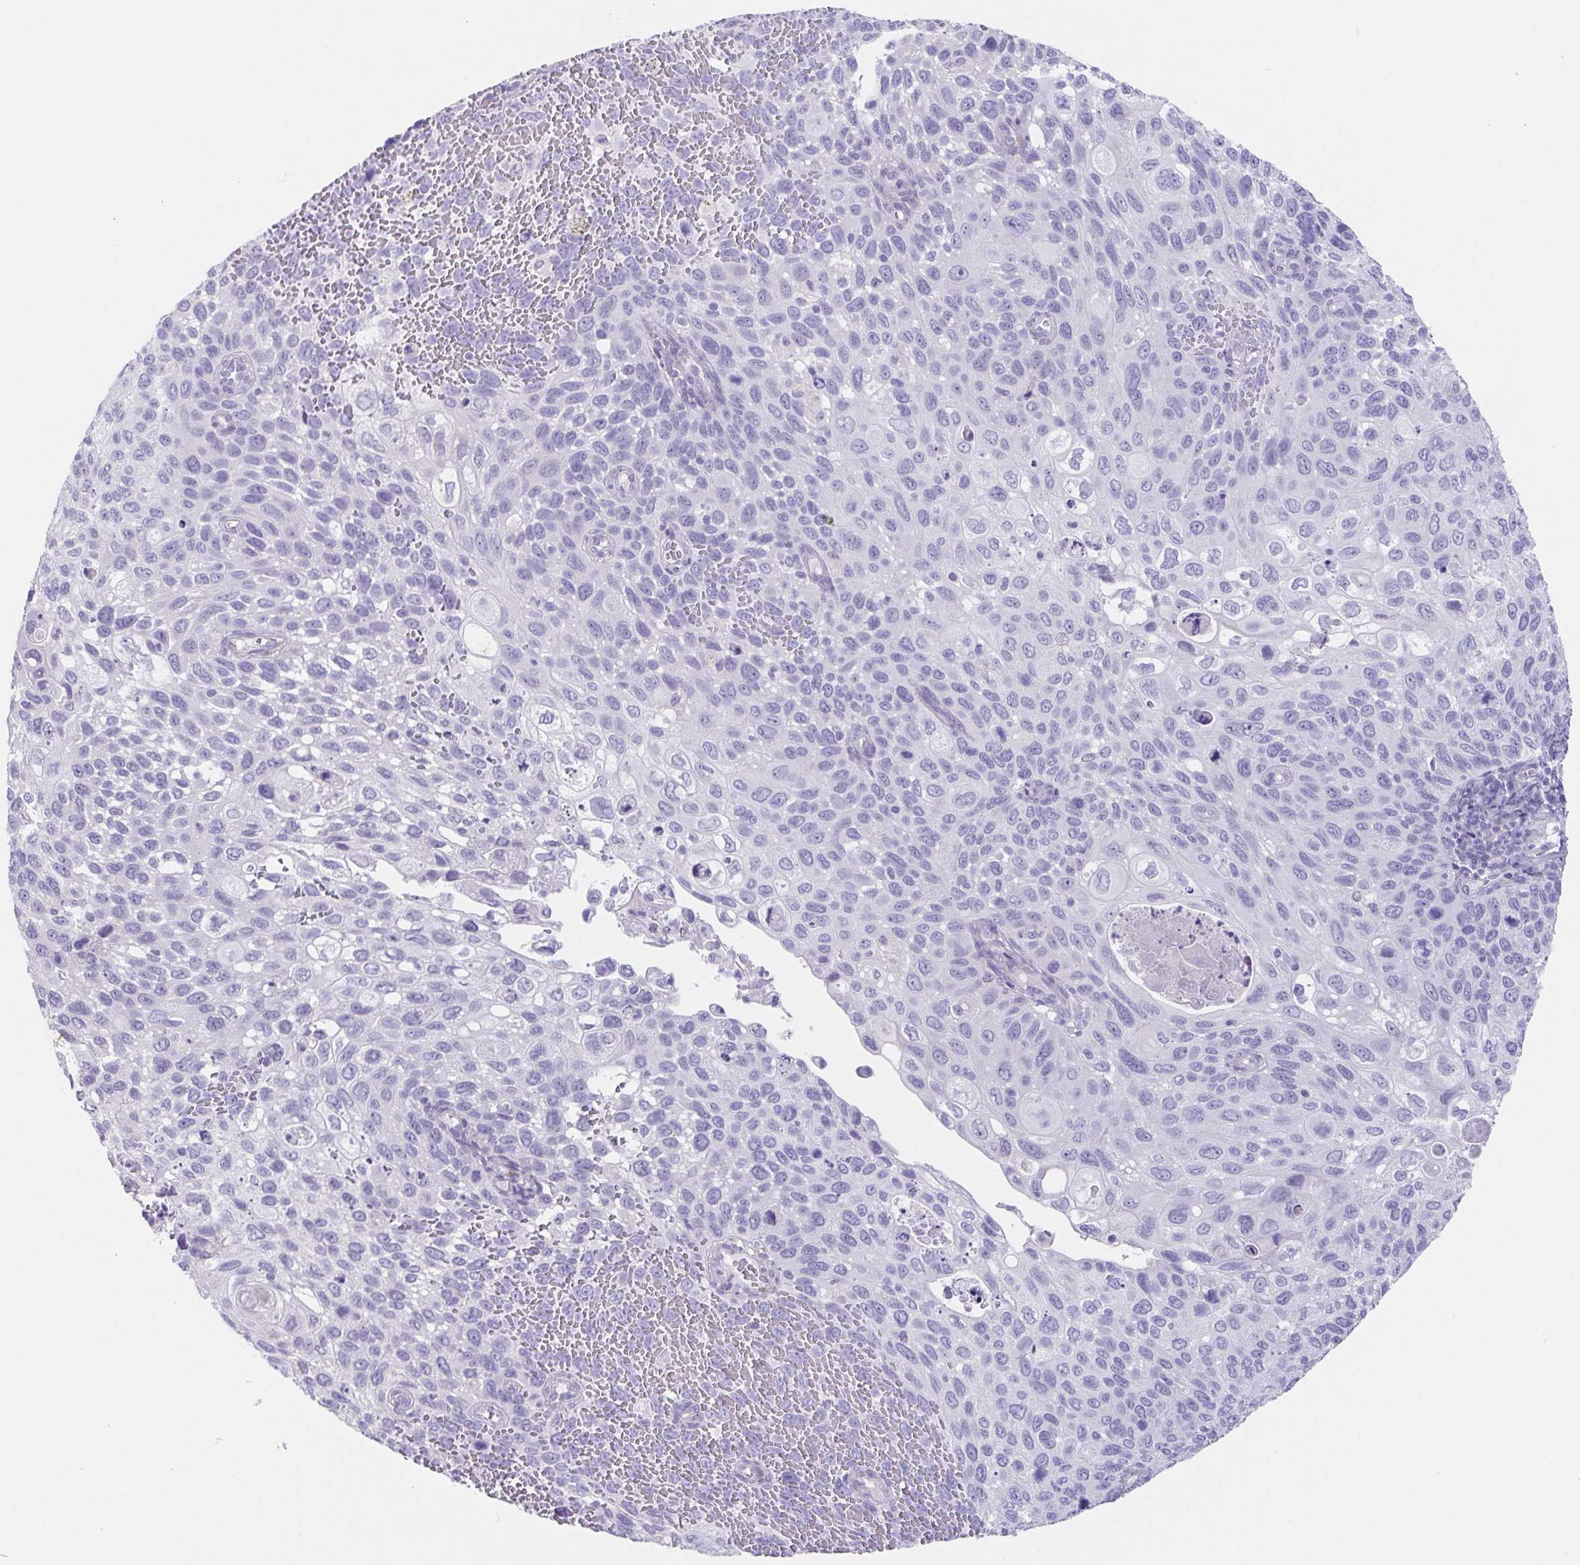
{"staining": {"intensity": "negative", "quantity": "none", "location": "none"}, "tissue": "cervical cancer", "cell_type": "Tumor cells", "image_type": "cancer", "snomed": [{"axis": "morphology", "description": "Squamous cell carcinoma, NOS"}, {"axis": "topography", "description": "Cervix"}], "caption": "Histopathology image shows no significant protein positivity in tumor cells of cervical squamous cell carcinoma. Brightfield microscopy of immunohistochemistry (IHC) stained with DAB (3,3'-diaminobenzidine) (brown) and hematoxylin (blue), captured at high magnification.", "gene": "HDGFL1", "patient": {"sex": "female", "age": 70}}